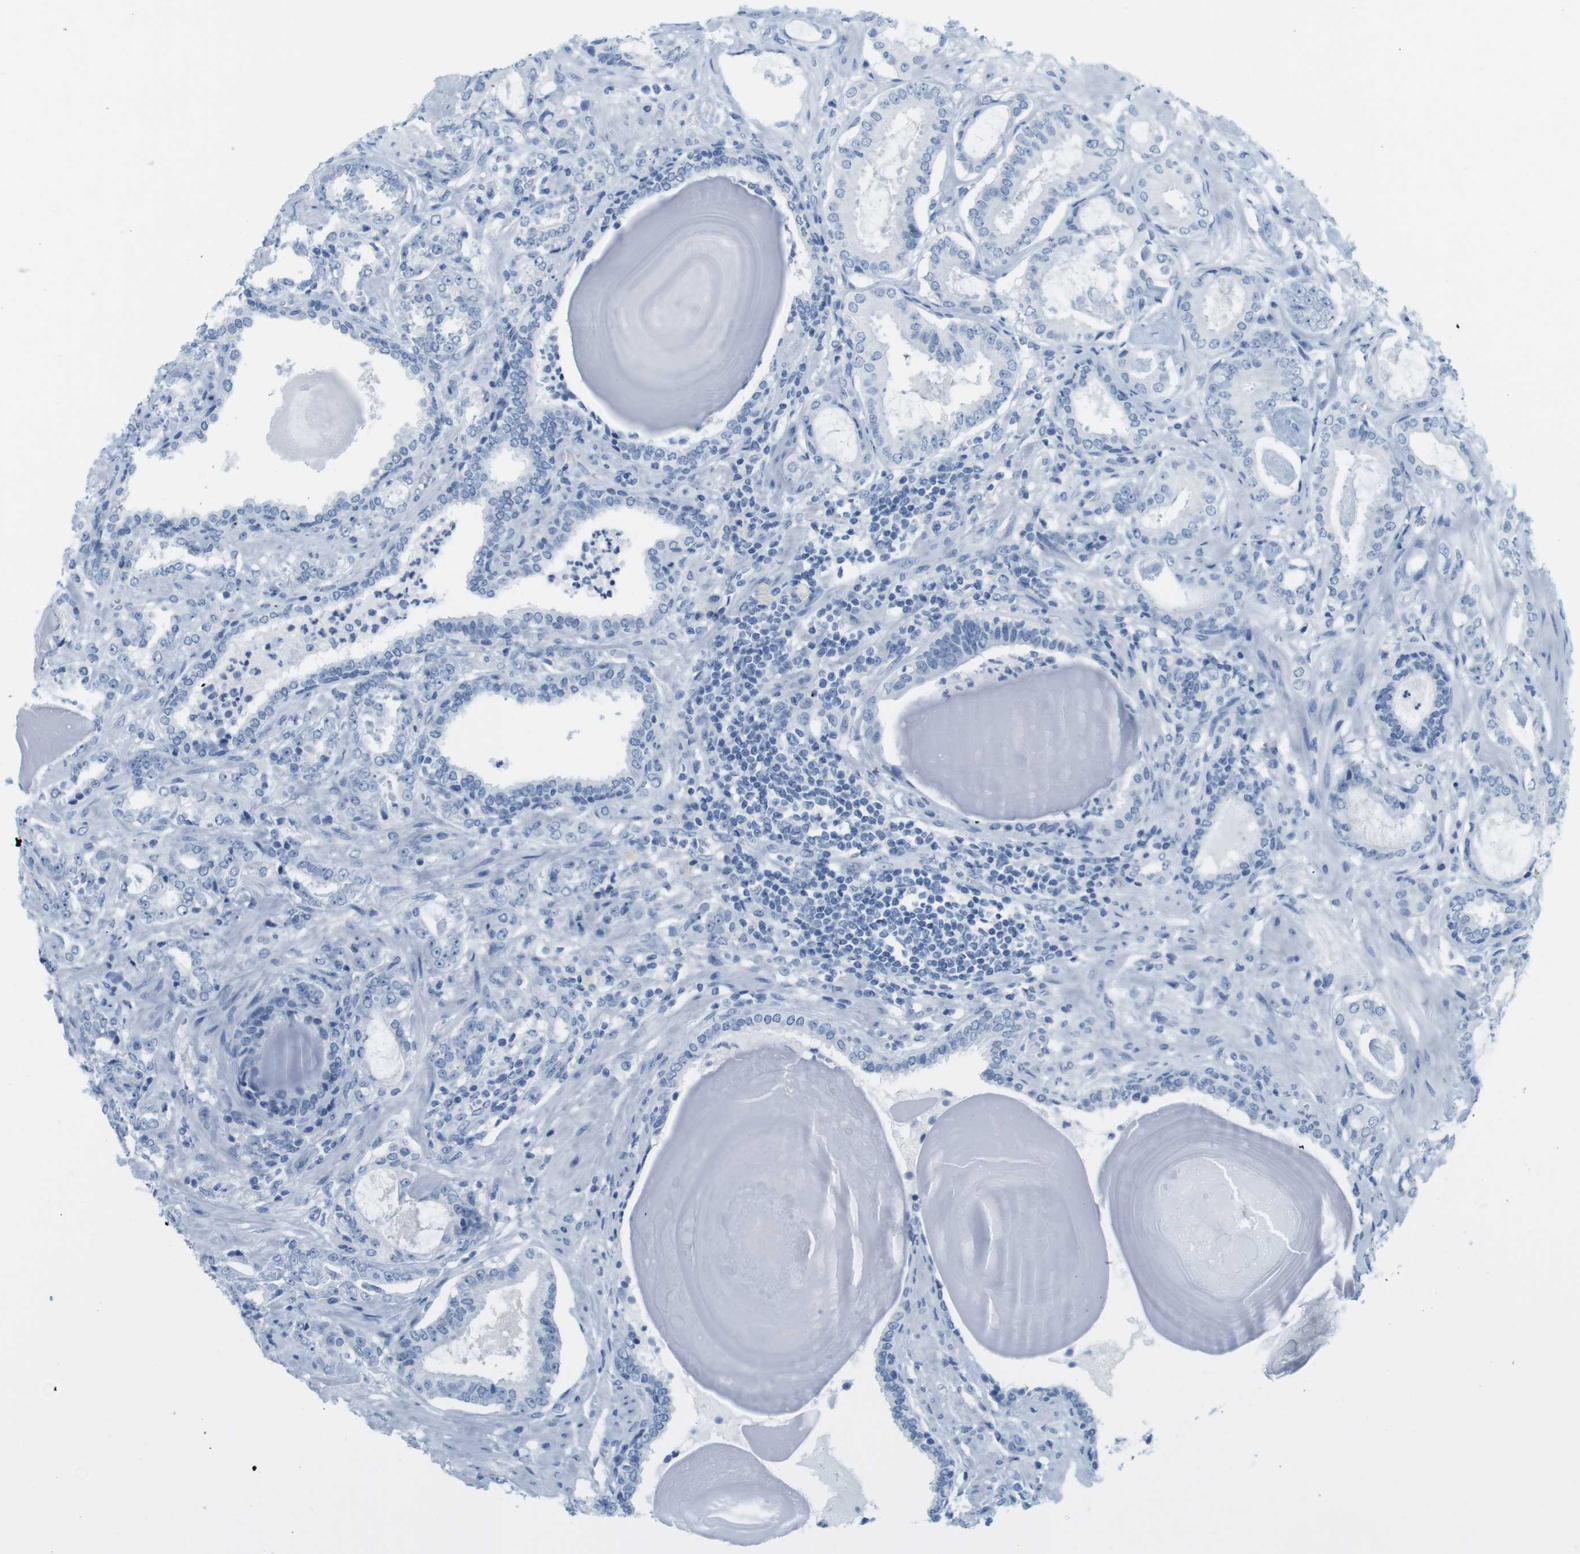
{"staining": {"intensity": "negative", "quantity": "none", "location": "none"}, "tissue": "prostate cancer", "cell_type": "Tumor cells", "image_type": "cancer", "snomed": [{"axis": "morphology", "description": "Adenocarcinoma, Low grade"}, {"axis": "topography", "description": "Prostate"}], "caption": "A high-resolution photomicrograph shows immunohistochemistry (IHC) staining of adenocarcinoma (low-grade) (prostate), which shows no significant expression in tumor cells.", "gene": "TNNT2", "patient": {"sex": "male", "age": 53}}